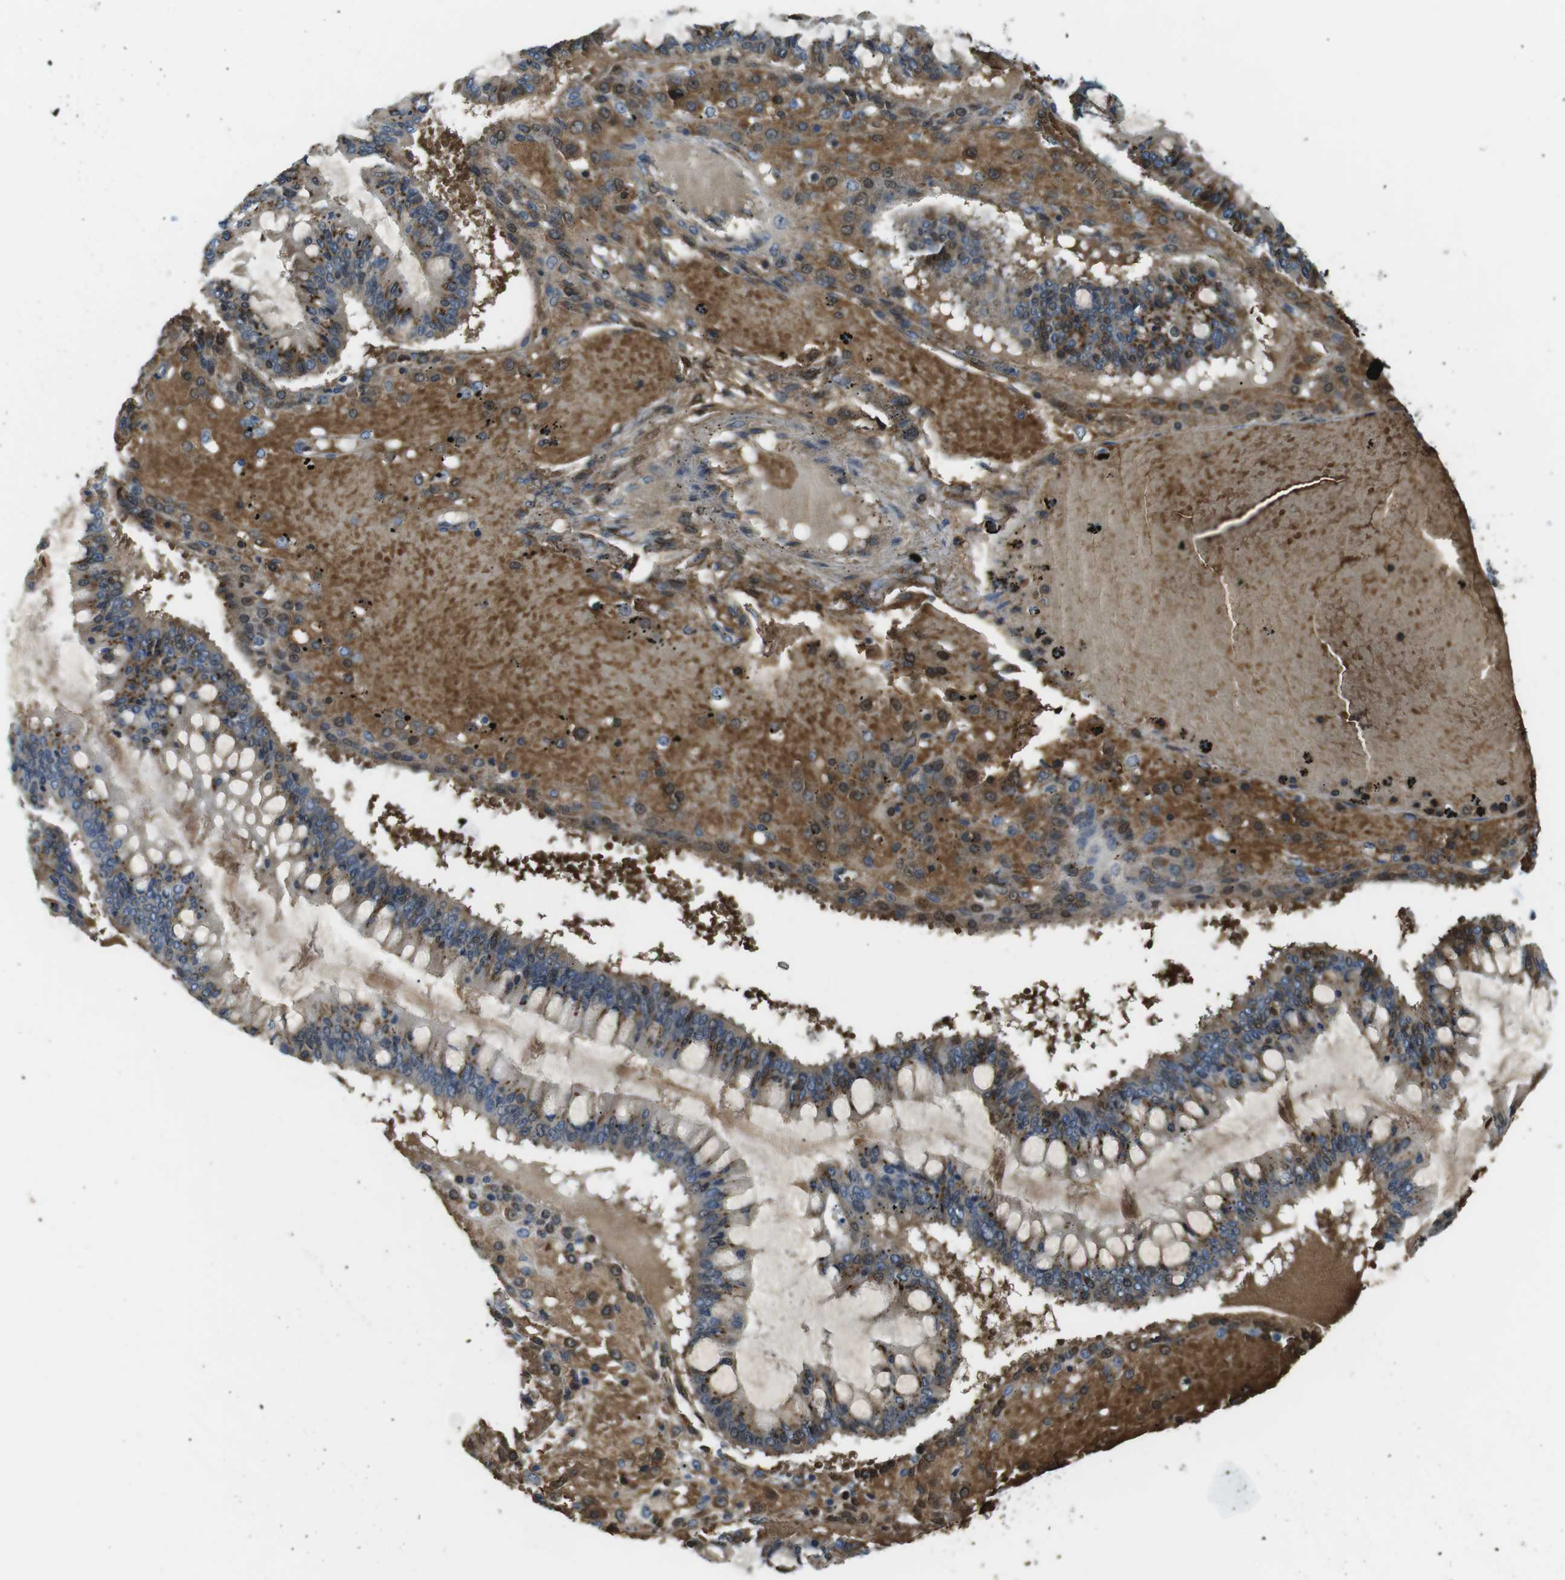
{"staining": {"intensity": "moderate", "quantity": ">75%", "location": "cytoplasmic/membranous"}, "tissue": "ovarian cancer", "cell_type": "Tumor cells", "image_type": "cancer", "snomed": [{"axis": "morphology", "description": "Cystadenocarcinoma, mucinous, NOS"}, {"axis": "topography", "description": "Ovary"}], "caption": "A brown stain labels moderate cytoplasmic/membranous expression of a protein in human ovarian cancer (mucinous cystadenocarcinoma) tumor cells. (IHC, brightfield microscopy, high magnification).", "gene": "WSCD1", "patient": {"sex": "female", "age": 73}}